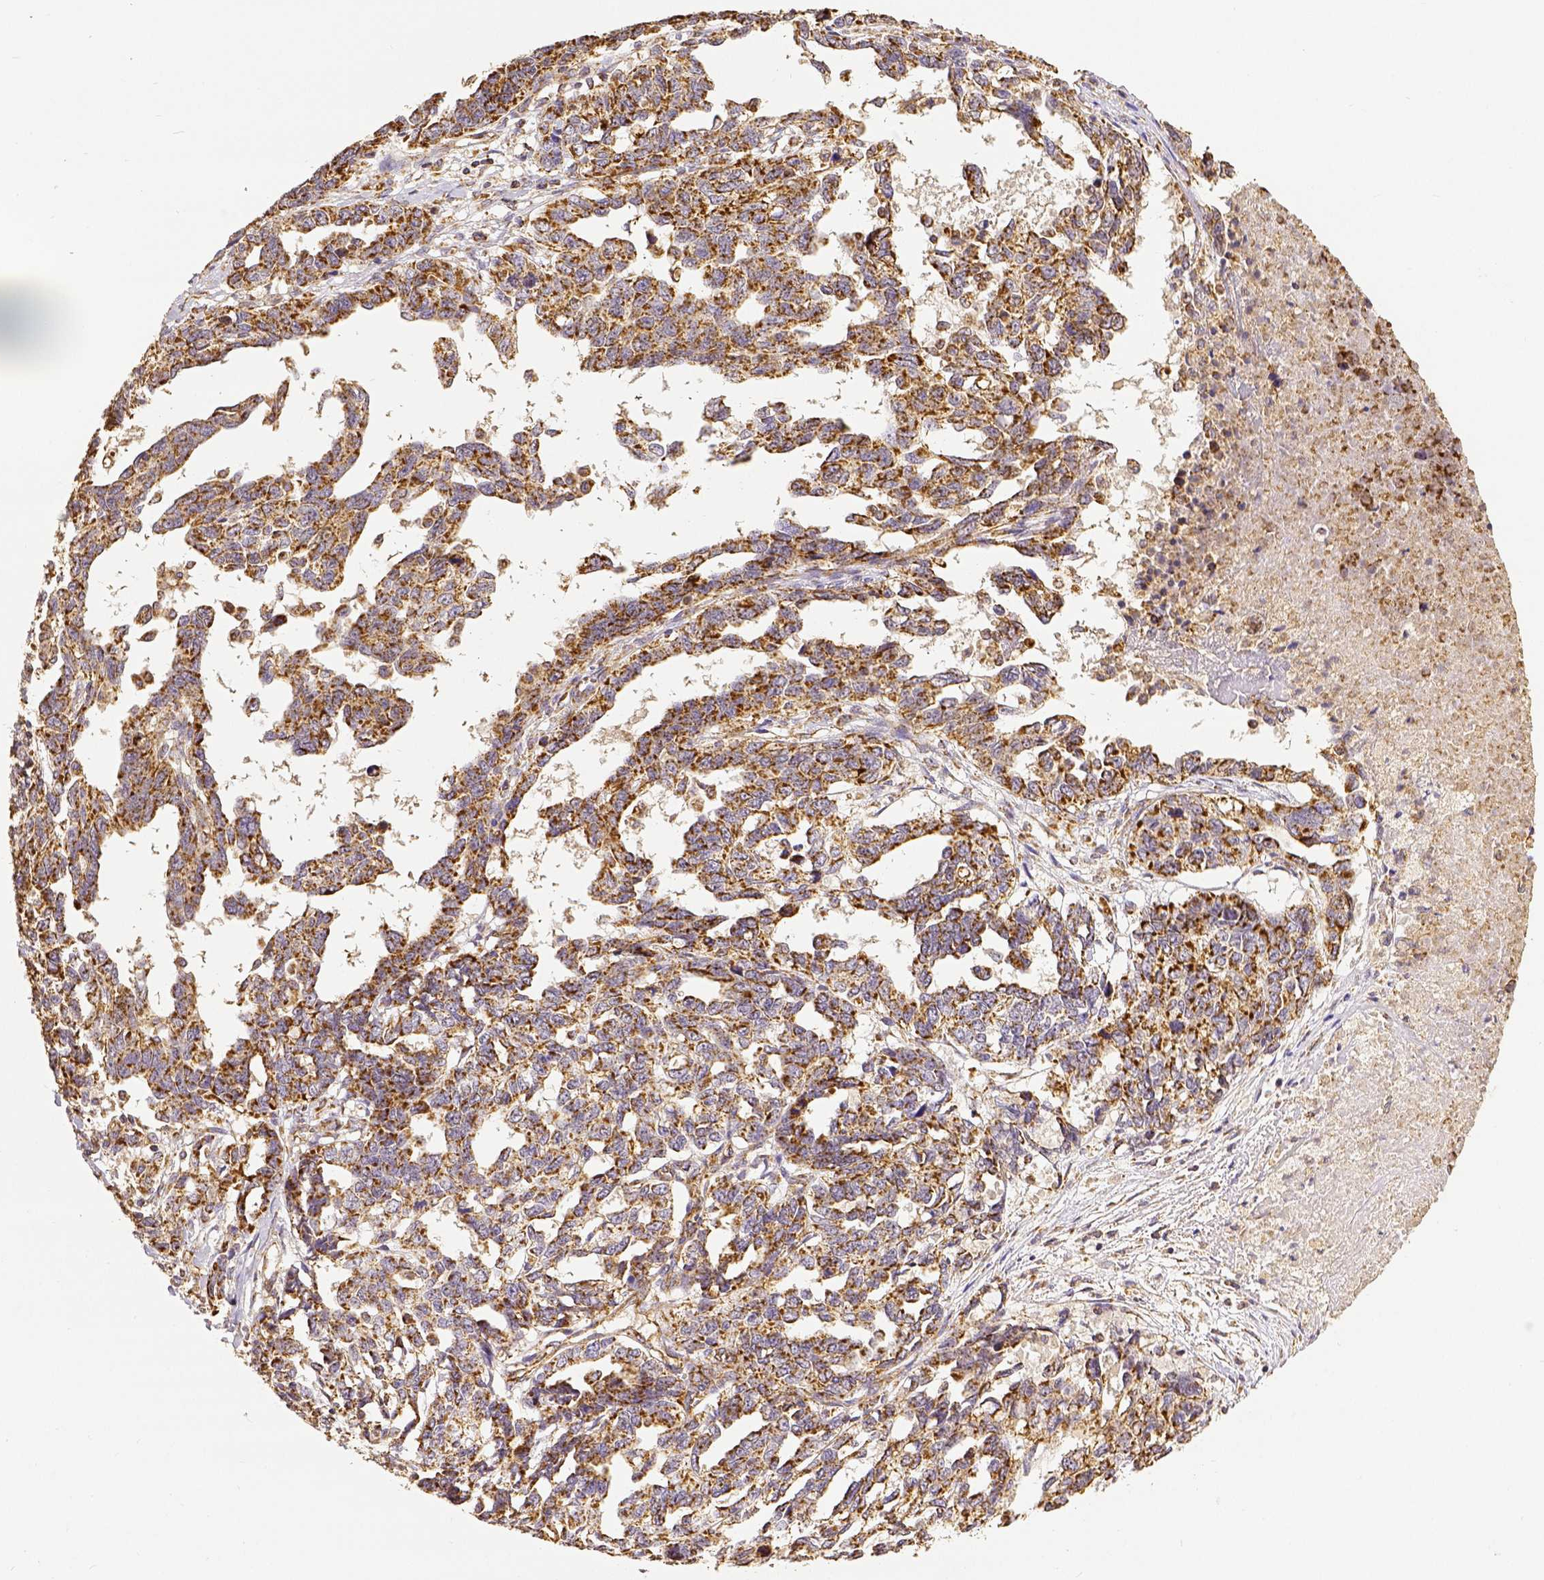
{"staining": {"intensity": "strong", "quantity": ">75%", "location": "cytoplasmic/membranous"}, "tissue": "ovarian cancer", "cell_type": "Tumor cells", "image_type": "cancer", "snomed": [{"axis": "morphology", "description": "Cystadenocarcinoma, serous, NOS"}, {"axis": "topography", "description": "Ovary"}], "caption": "Serous cystadenocarcinoma (ovarian) stained with immunohistochemistry (IHC) displays strong cytoplasmic/membranous positivity in approximately >75% of tumor cells.", "gene": "SDHB", "patient": {"sex": "female", "age": 69}}